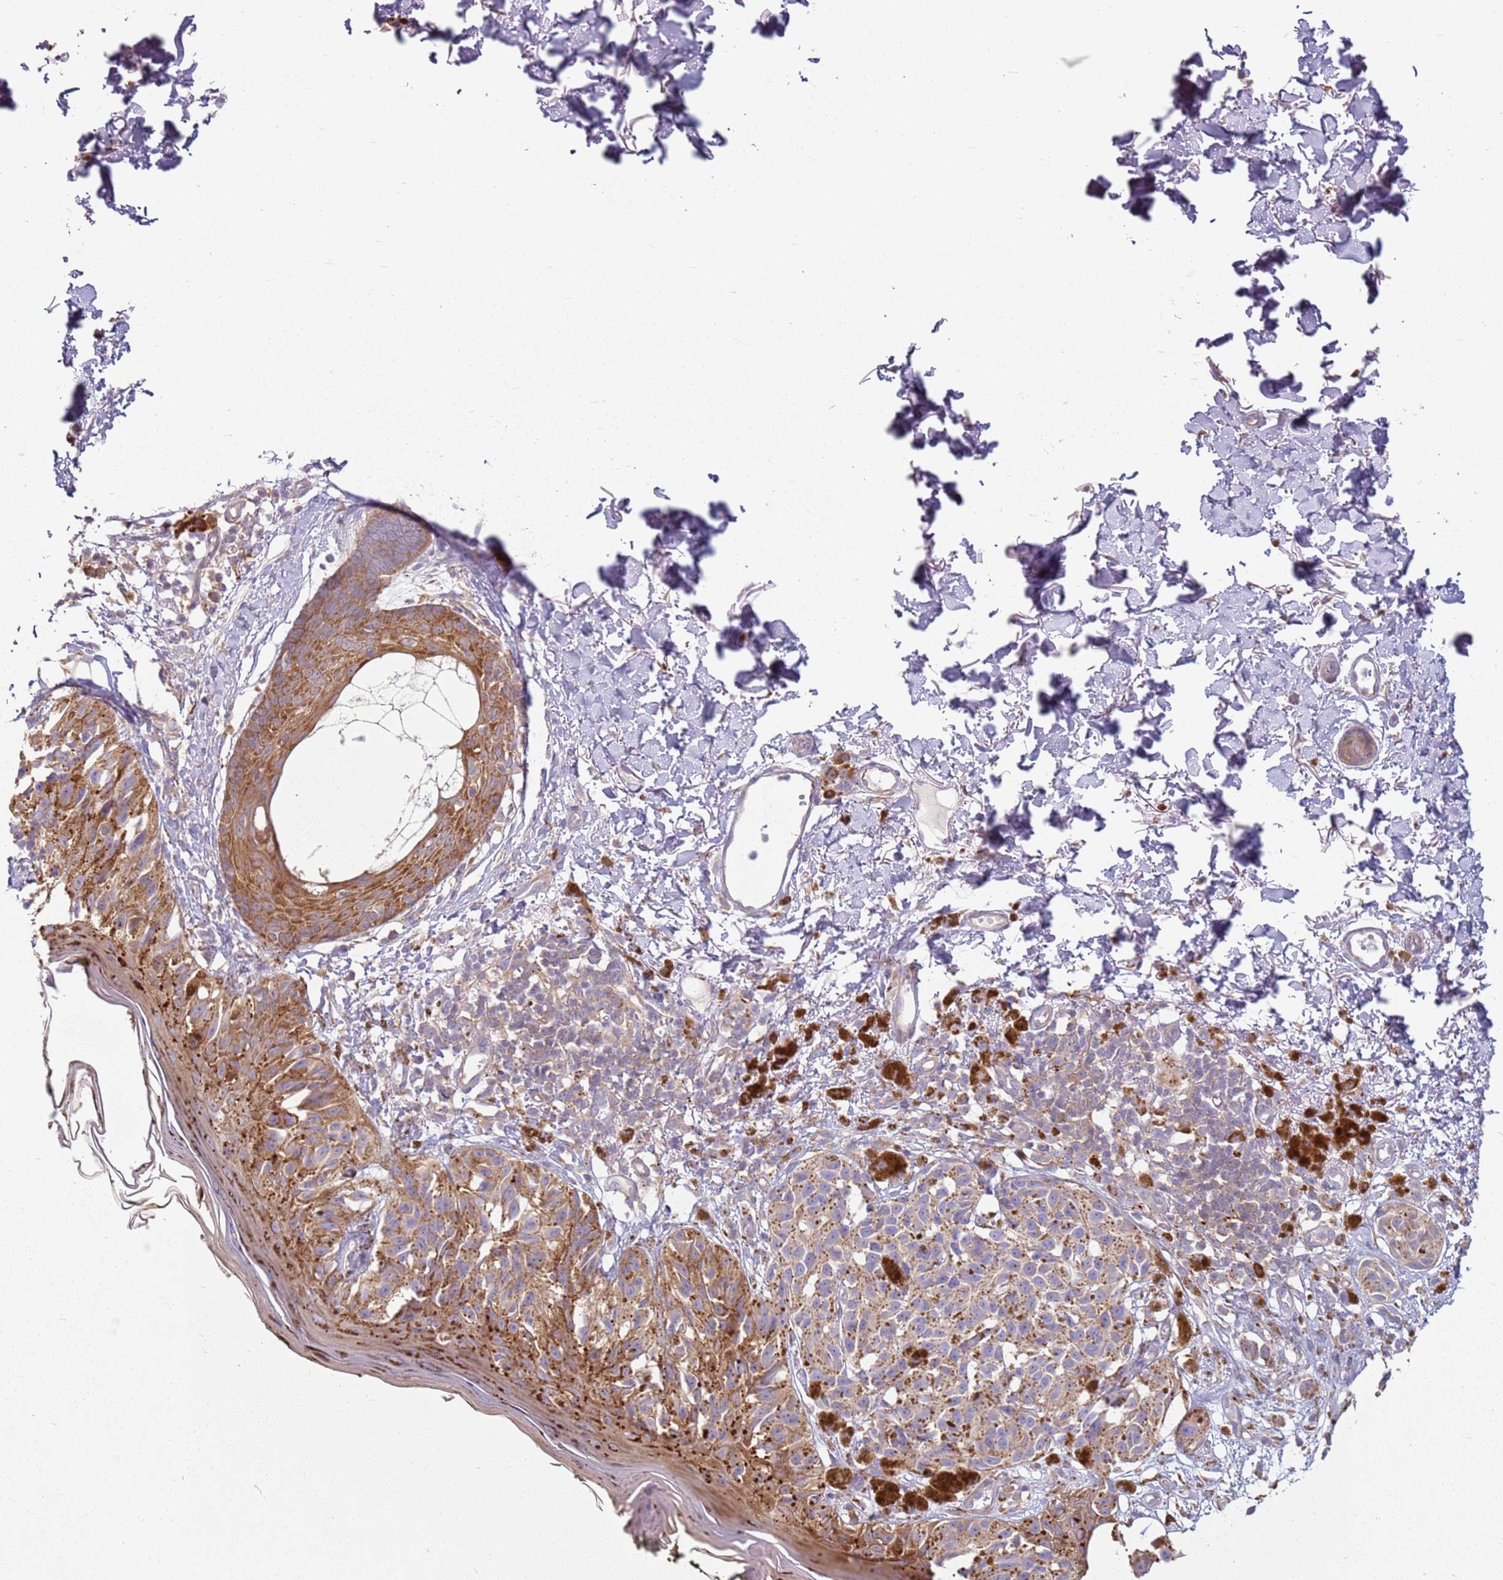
{"staining": {"intensity": "moderate", "quantity": ">75%", "location": "cytoplasmic/membranous"}, "tissue": "melanoma", "cell_type": "Tumor cells", "image_type": "cancer", "snomed": [{"axis": "morphology", "description": "Malignant melanoma, NOS"}, {"axis": "topography", "description": "Skin"}], "caption": "DAB immunohistochemical staining of human malignant melanoma reveals moderate cytoplasmic/membranous protein expression in about >75% of tumor cells.", "gene": "RPS28", "patient": {"sex": "male", "age": 73}}